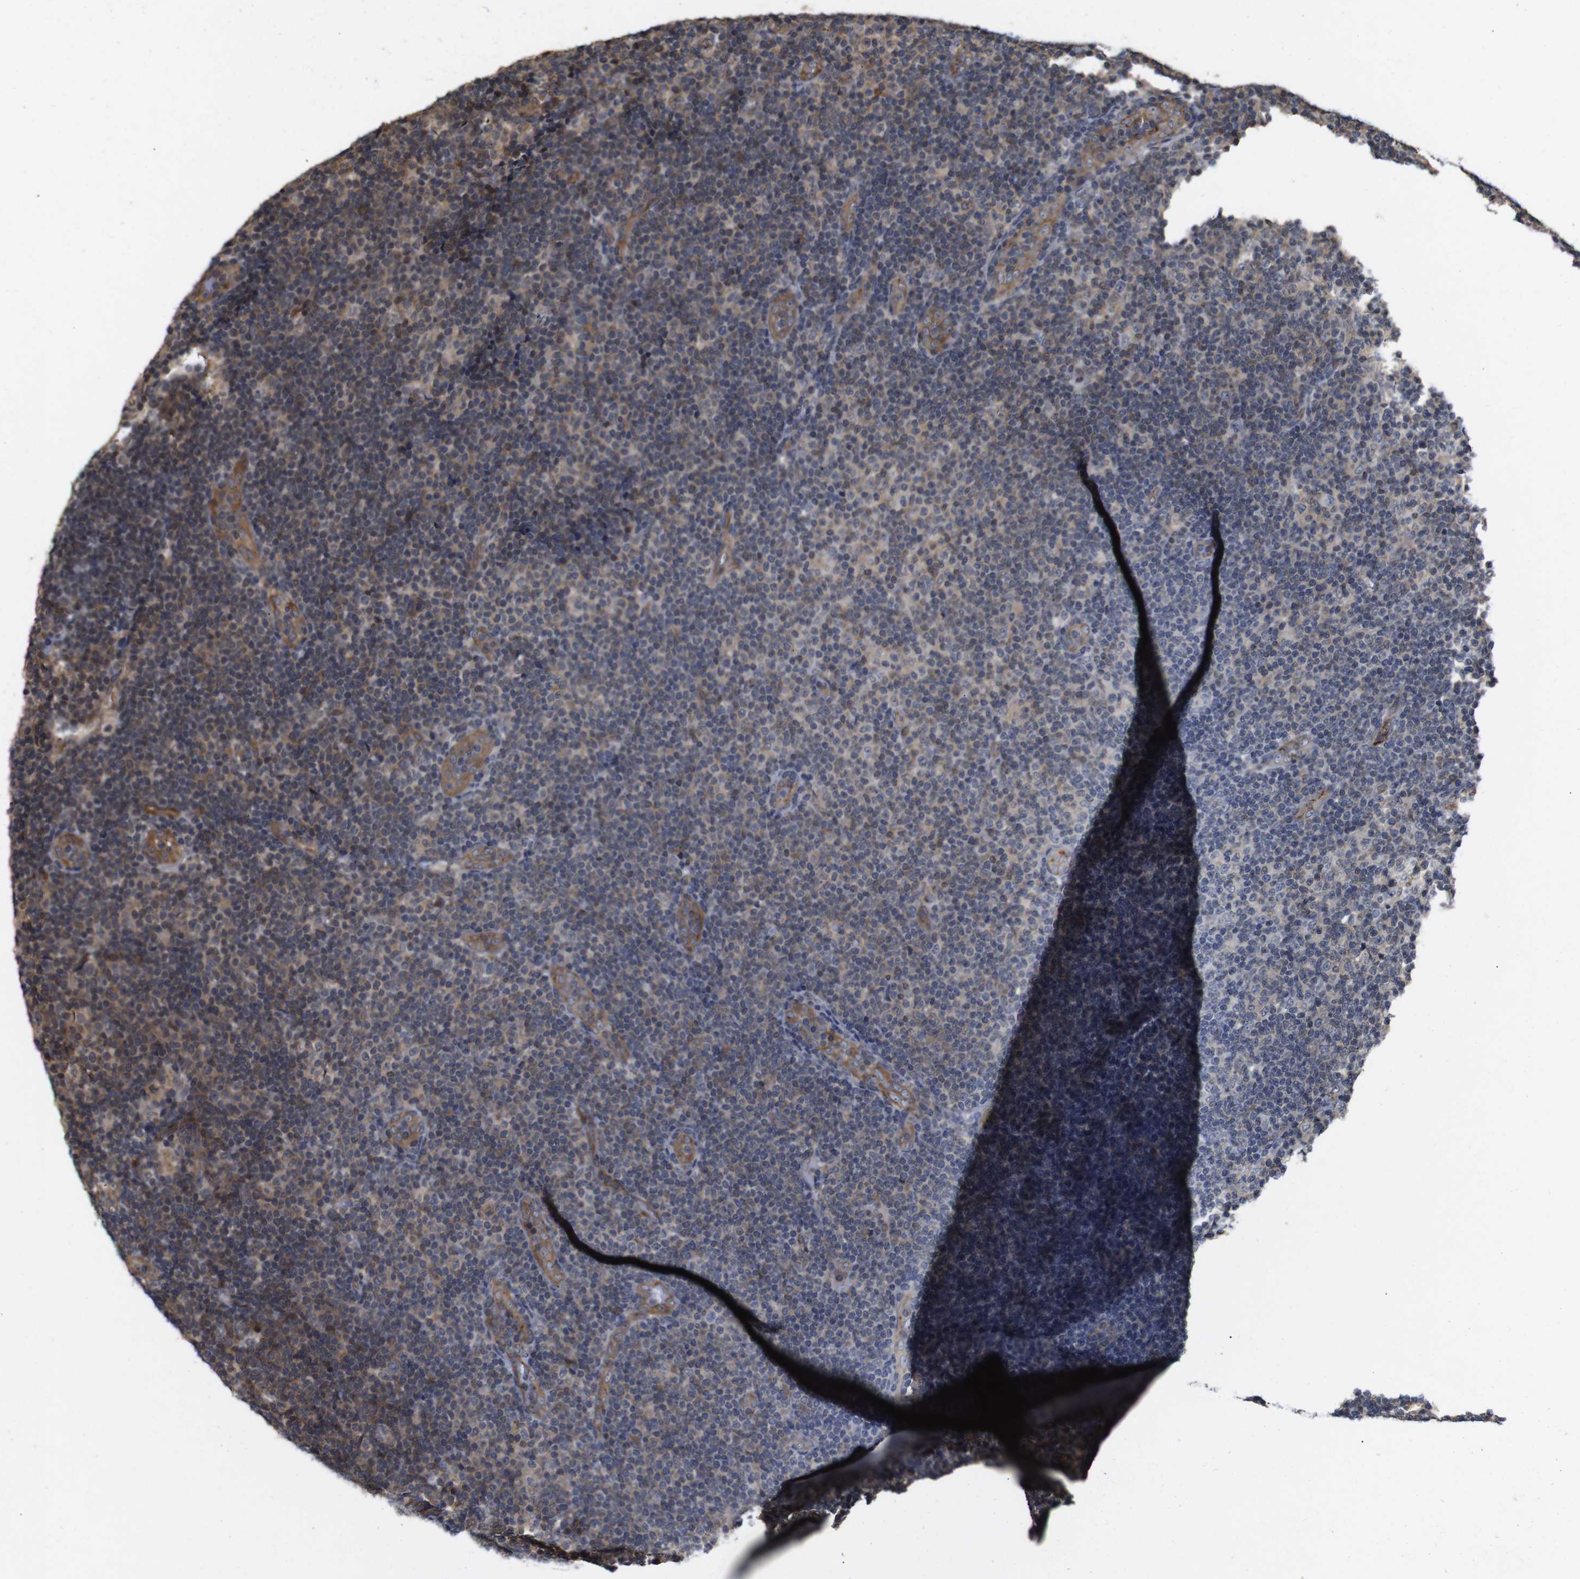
{"staining": {"intensity": "moderate", "quantity": "25%-75%", "location": "cytoplasmic/membranous"}, "tissue": "lymphoma", "cell_type": "Tumor cells", "image_type": "cancer", "snomed": [{"axis": "morphology", "description": "Malignant lymphoma, non-Hodgkin's type, Low grade"}, {"axis": "topography", "description": "Lymph node"}], "caption": "The immunohistochemical stain labels moderate cytoplasmic/membranous staining in tumor cells of lymphoma tissue. The protein of interest is shown in brown color, while the nuclei are stained blue.", "gene": "NANOS1", "patient": {"sex": "male", "age": 83}}